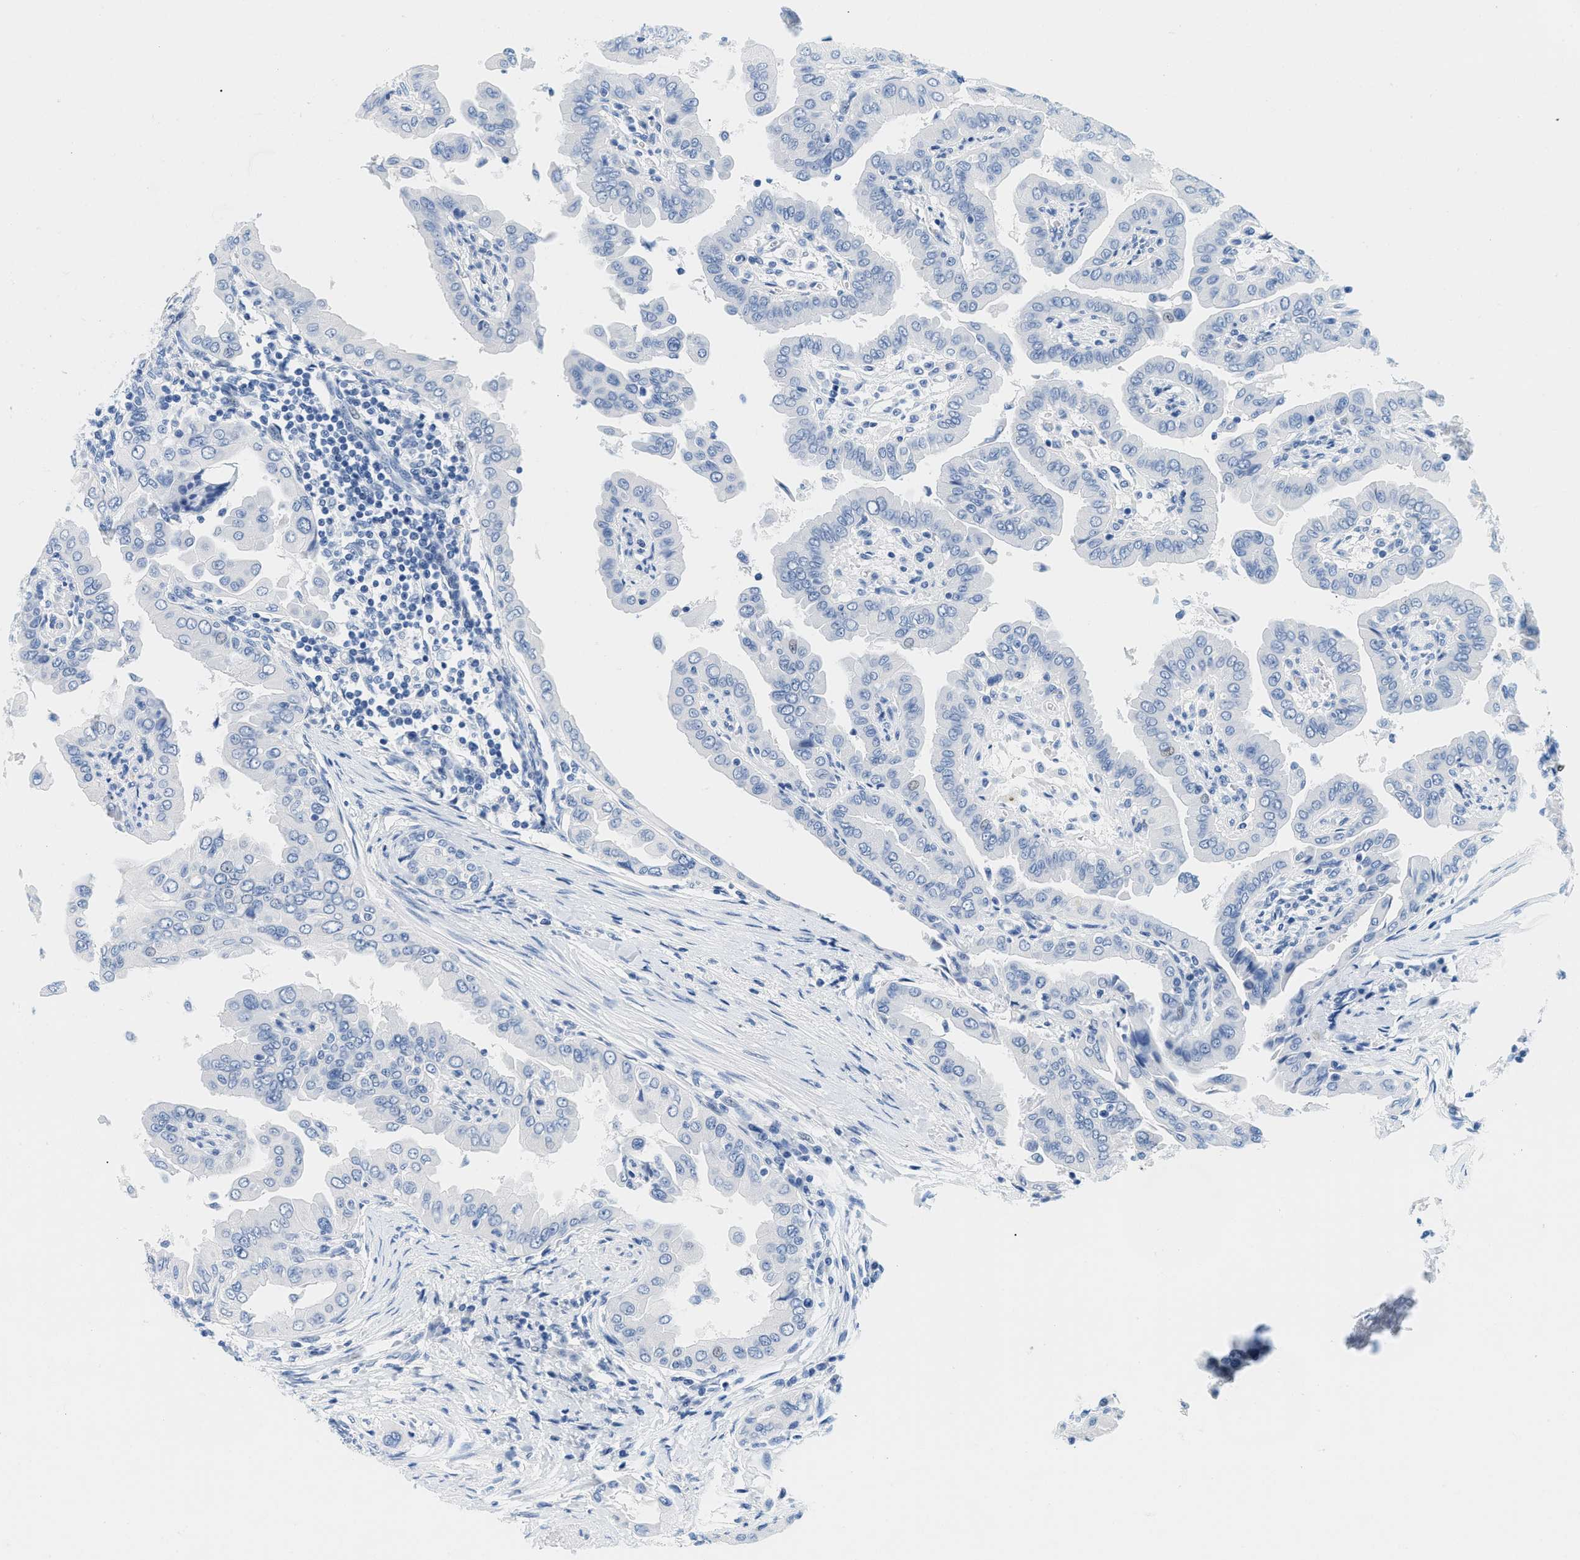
{"staining": {"intensity": "negative", "quantity": "none", "location": "none"}, "tissue": "thyroid cancer", "cell_type": "Tumor cells", "image_type": "cancer", "snomed": [{"axis": "morphology", "description": "Papillary adenocarcinoma, NOS"}, {"axis": "topography", "description": "Thyroid gland"}], "caption": "Papillary adenocarcinoma (thyroid) was stained to show a protein in brown. There is no significant expression in tumor cells.", "gene": "GSN", "patient": {"sex": "male", "age": 33}}